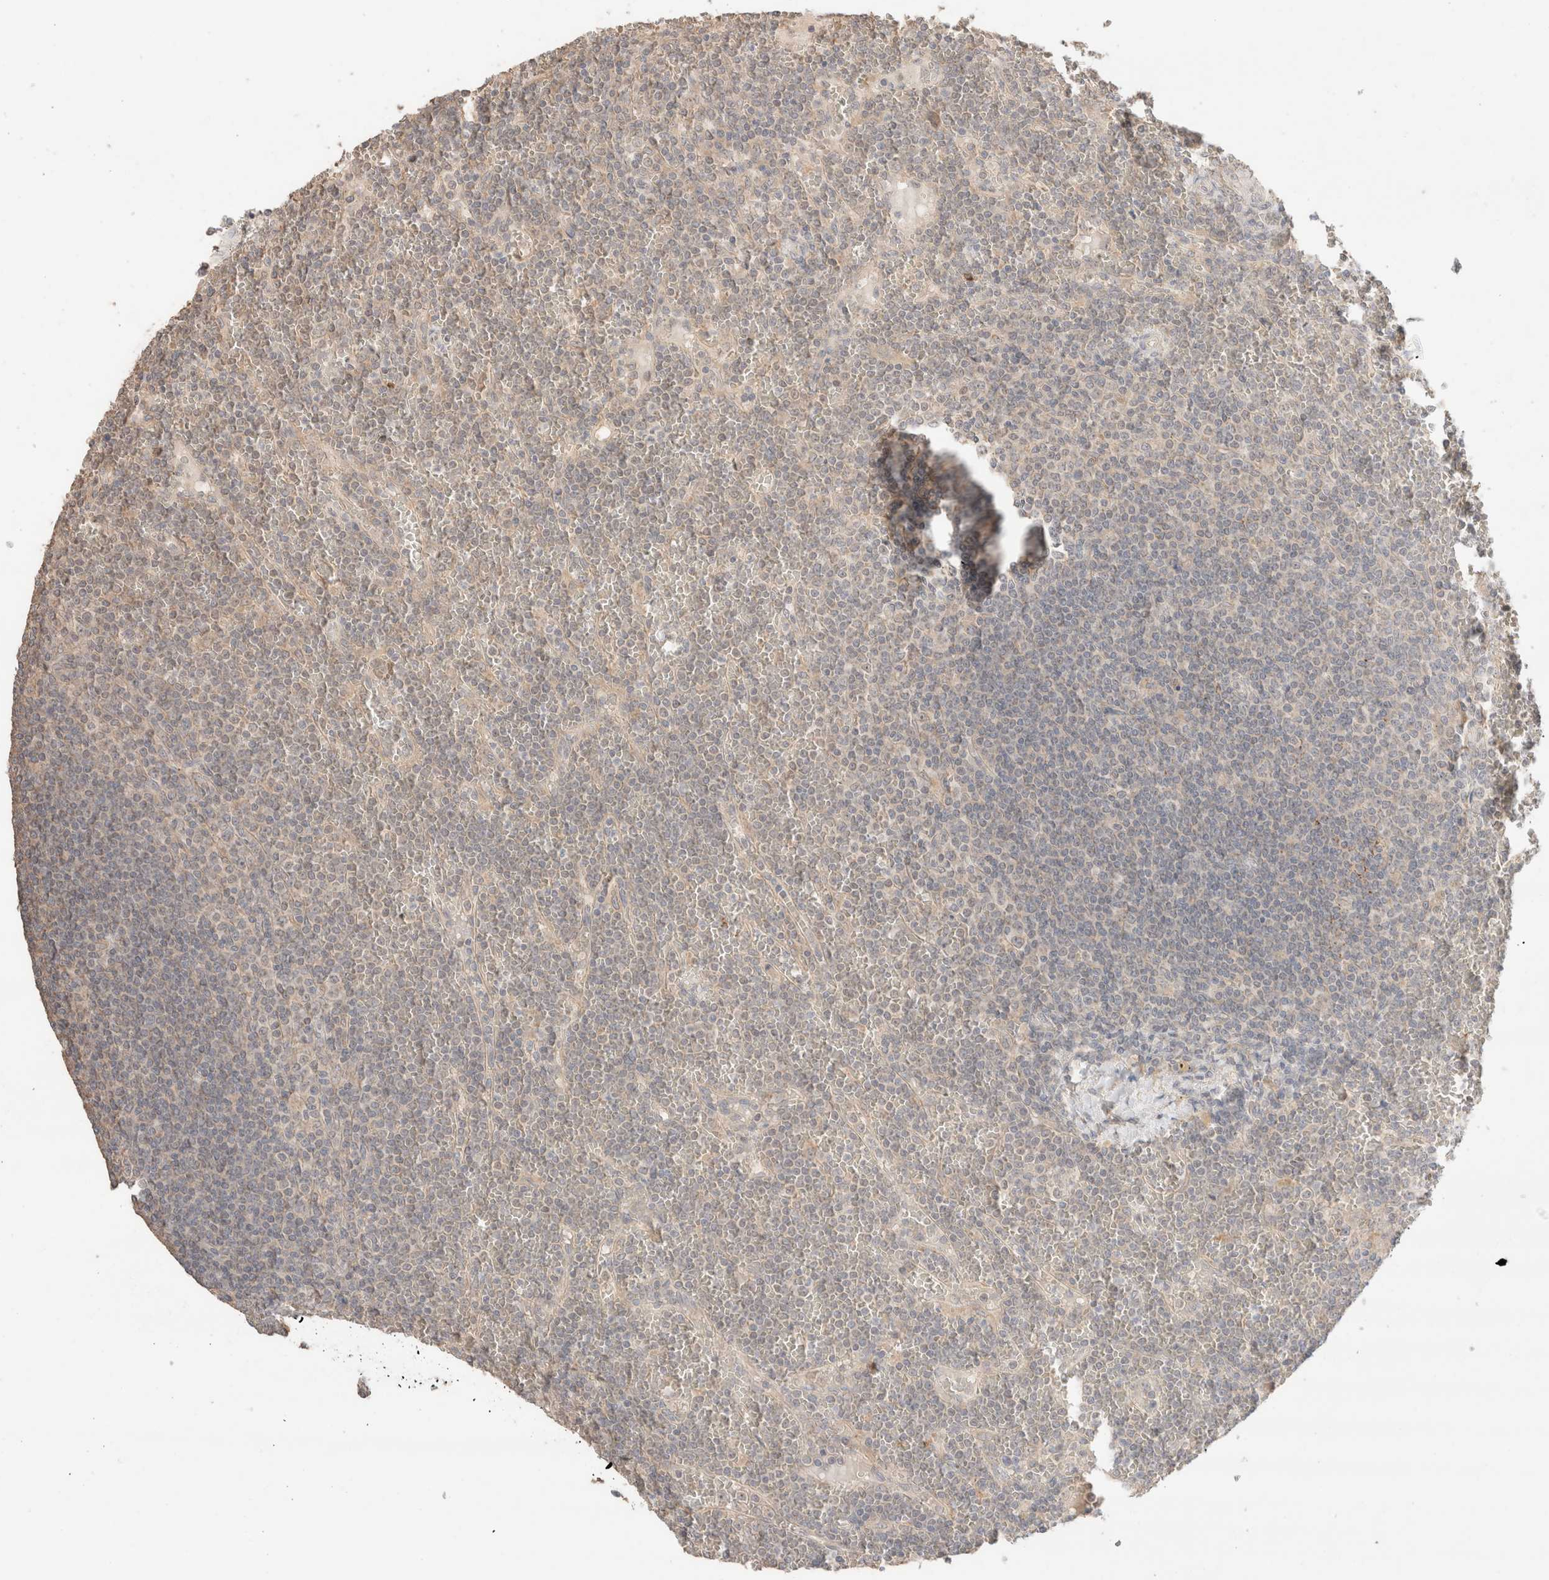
{"staining": {"intensity": "negative", "quantity": "none", "location": "none"}, "tissue": "lymphoma", "cell_type": "Tumor cells", "image_type": "cancer", "snomed": [{"axis": "morphology", "description": "Malignant lymphoma, non-Hodgkin's type, Low grade"}, {"axis": "topography", "description": "Spleen"}], "caption": "Photomicrograph shows no significant protein staining in tumor cells of malignant lymphoma, non-Hodgkin's type (low-grade).", "gene": "TRIM41", "patient": {"sex": "female", "age": 19}}